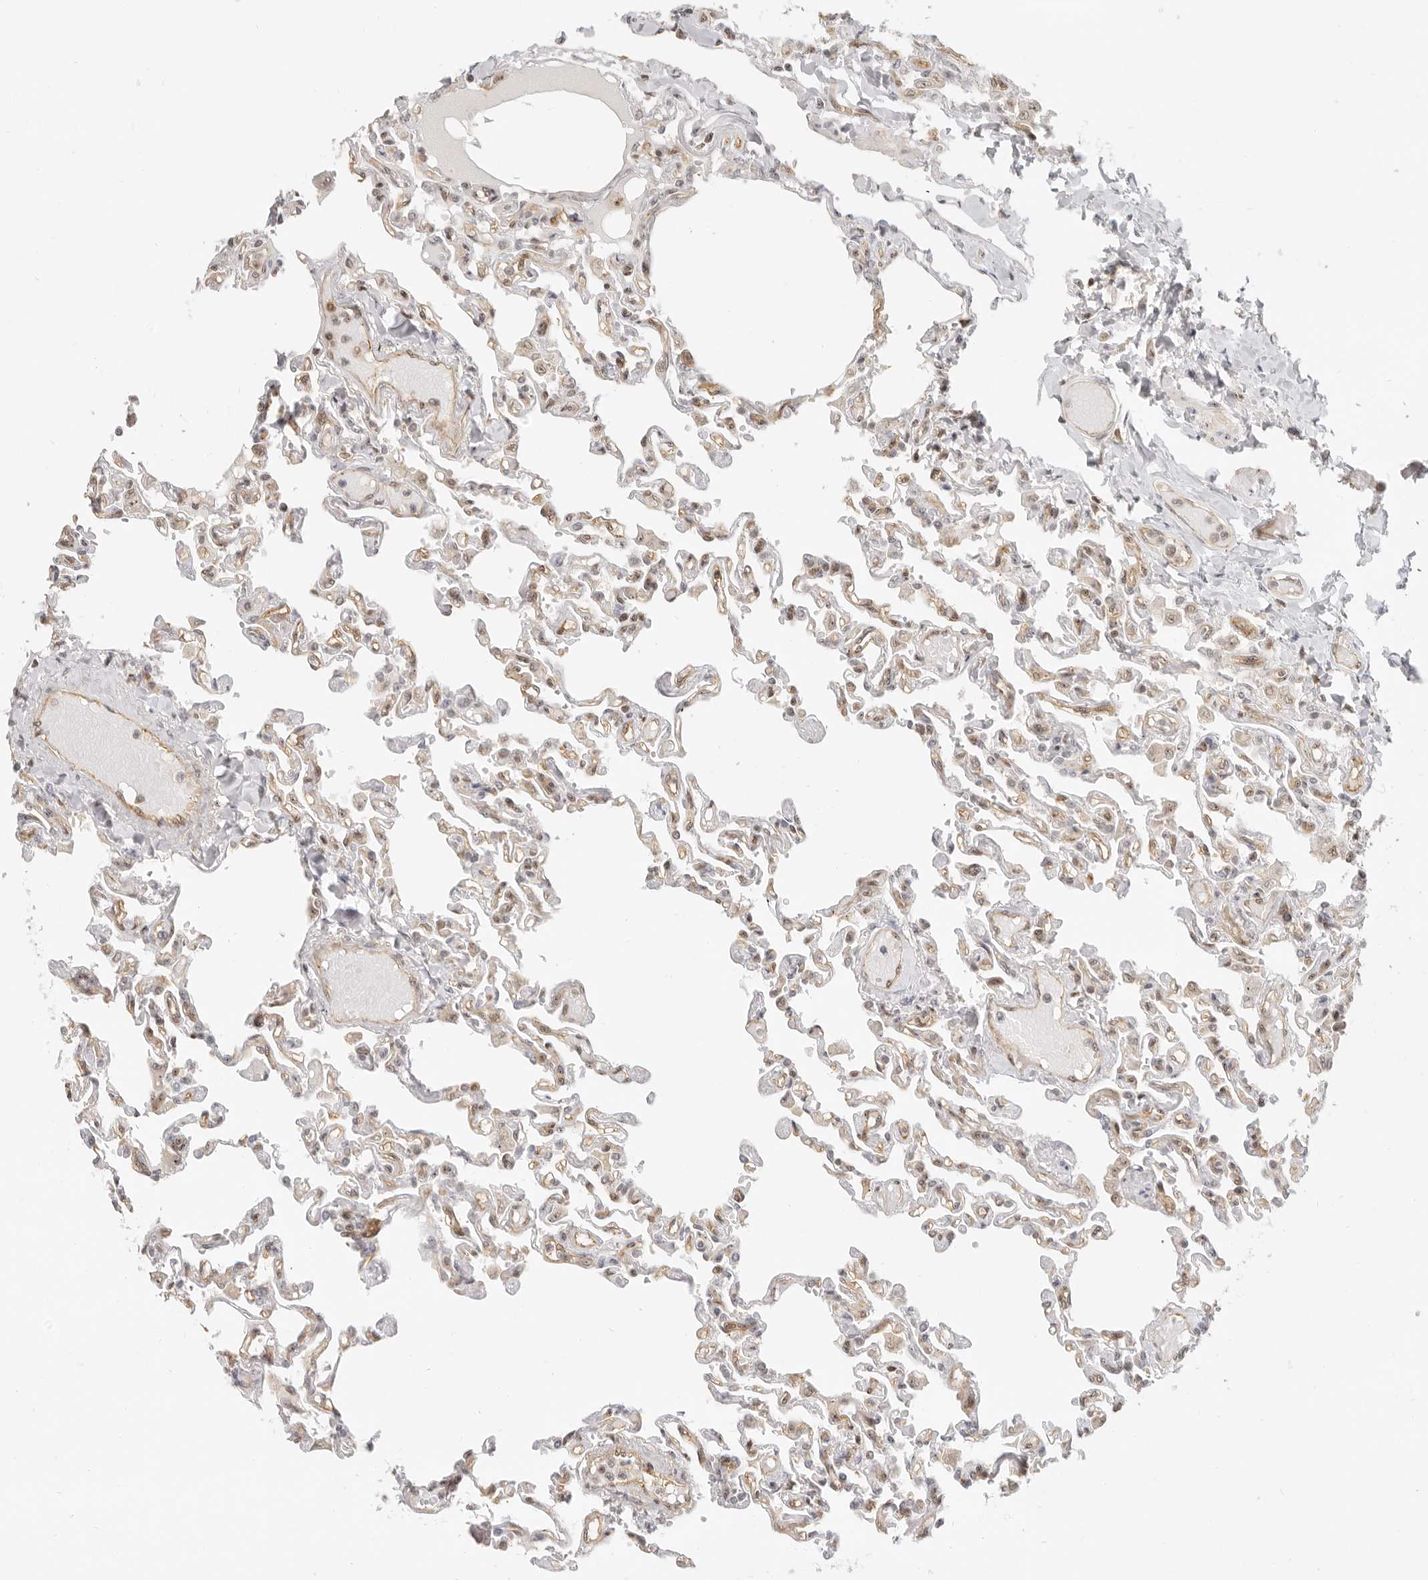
{"staining": {"intensity": "moderate", "quantity": ">75%", "location": "nuclear"}, "tissue": "lung", "cell_type": "Alveolar cells", "image_type": "normal", "snomed": [{"axis": "morphology", "description": "Normal tissue, NOS"}, {"axis": "topography", "description": "Lung"}], "caption": "This is a micrograph of immunohistochemistry staining of benign lung, which shows moderate expression in the nuclear of alveolar cells.", "gene": "BAP1", "patient": {"sex": "male", "age": 21}}